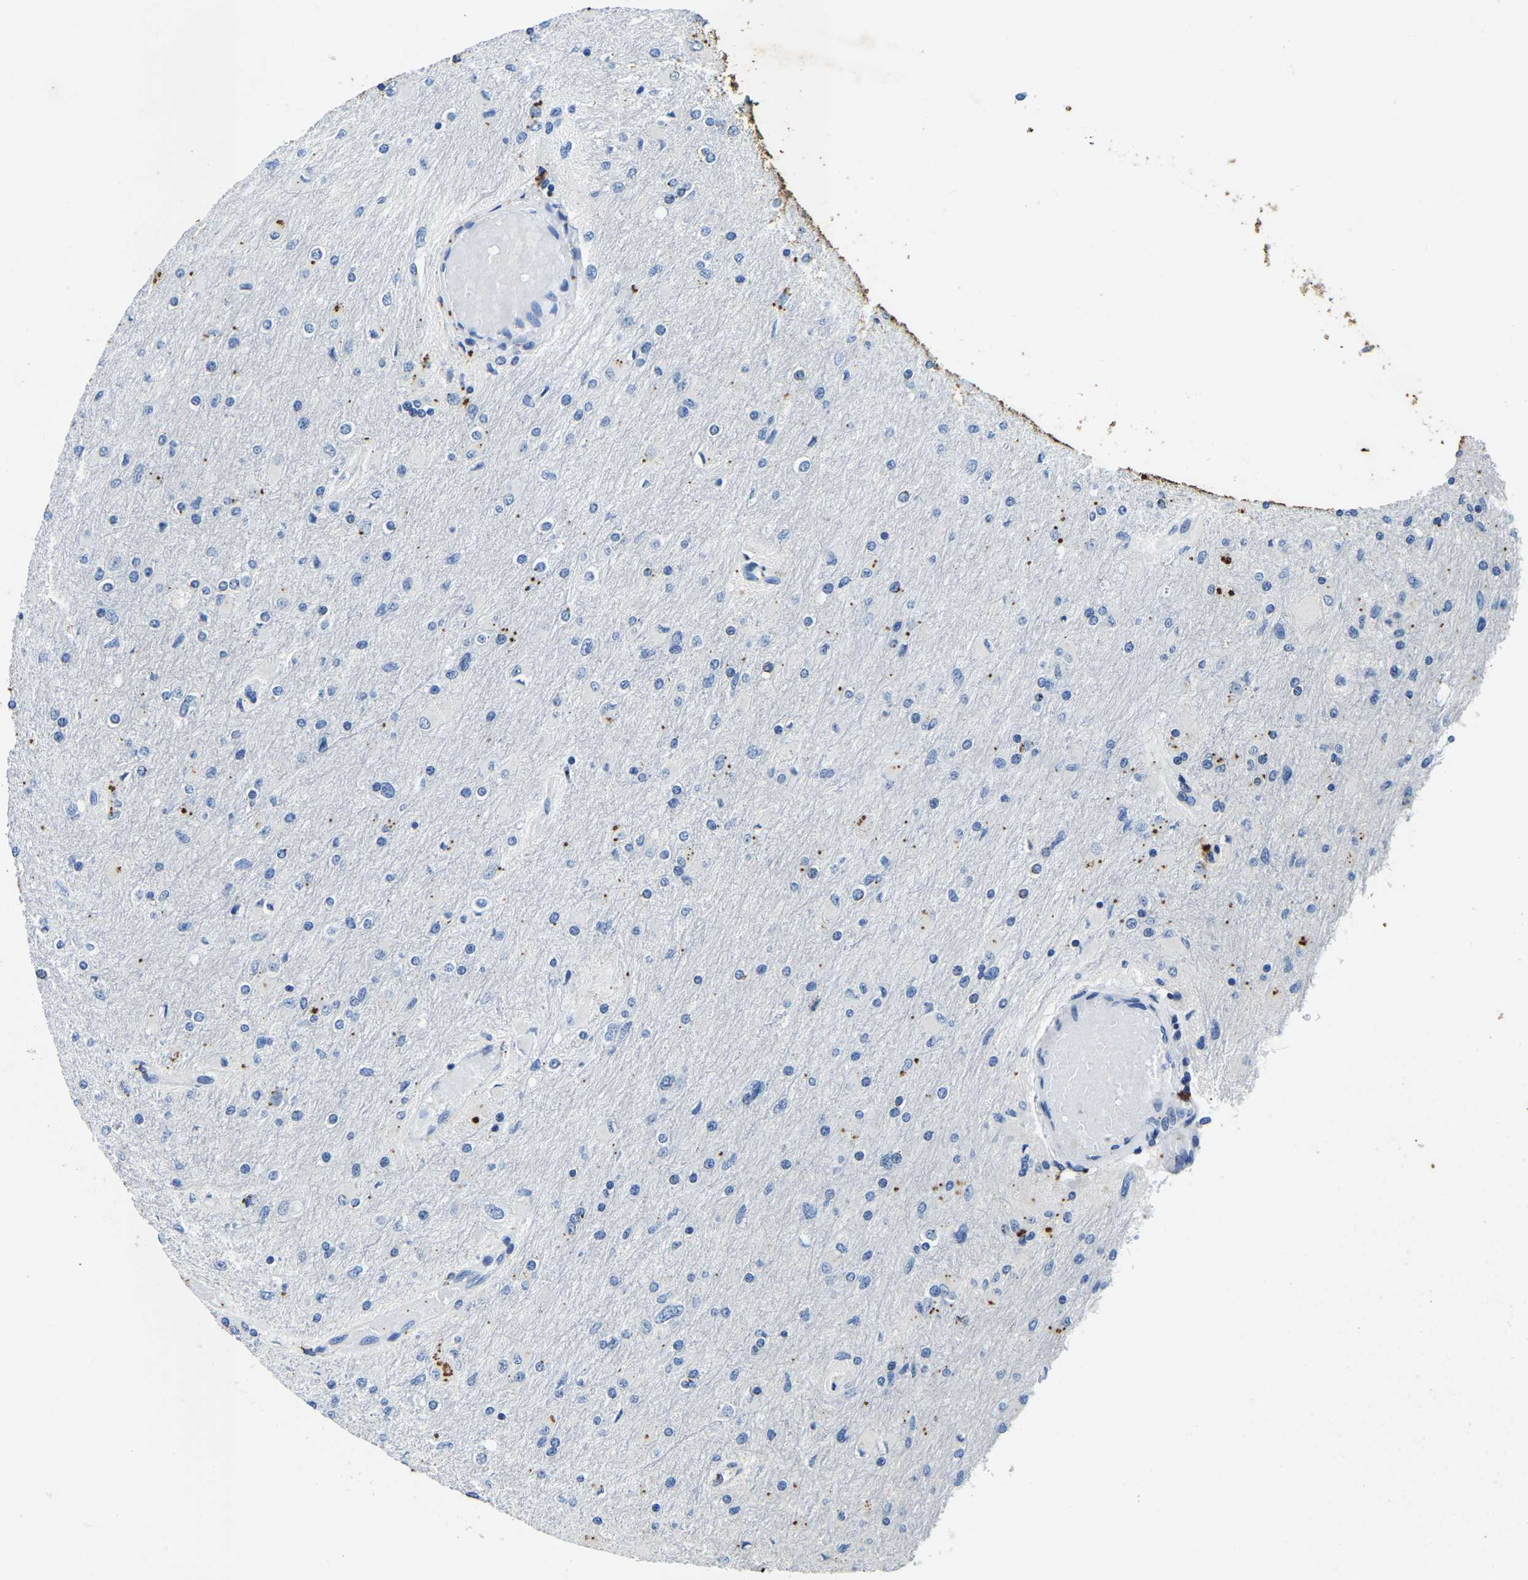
{"staining": {"intensity": "negative", "quantity": "none", "location": "none"}, "tissue": "glioma", "cell_type": "Tumor cells", "image_type": "cancer", "snomed": [{"axis": "morphology", "description": "Glioma, malignant, High grade"}, {"axis": "topography", "description": "Cerebral cortex"}], "caption": "Immunohistochemistry micrograph of glioma stained for a protein (brown), which shows no expression in tumor cells.", "gene": "UBN2", "patient": {"sex": "female", "age": 36}}